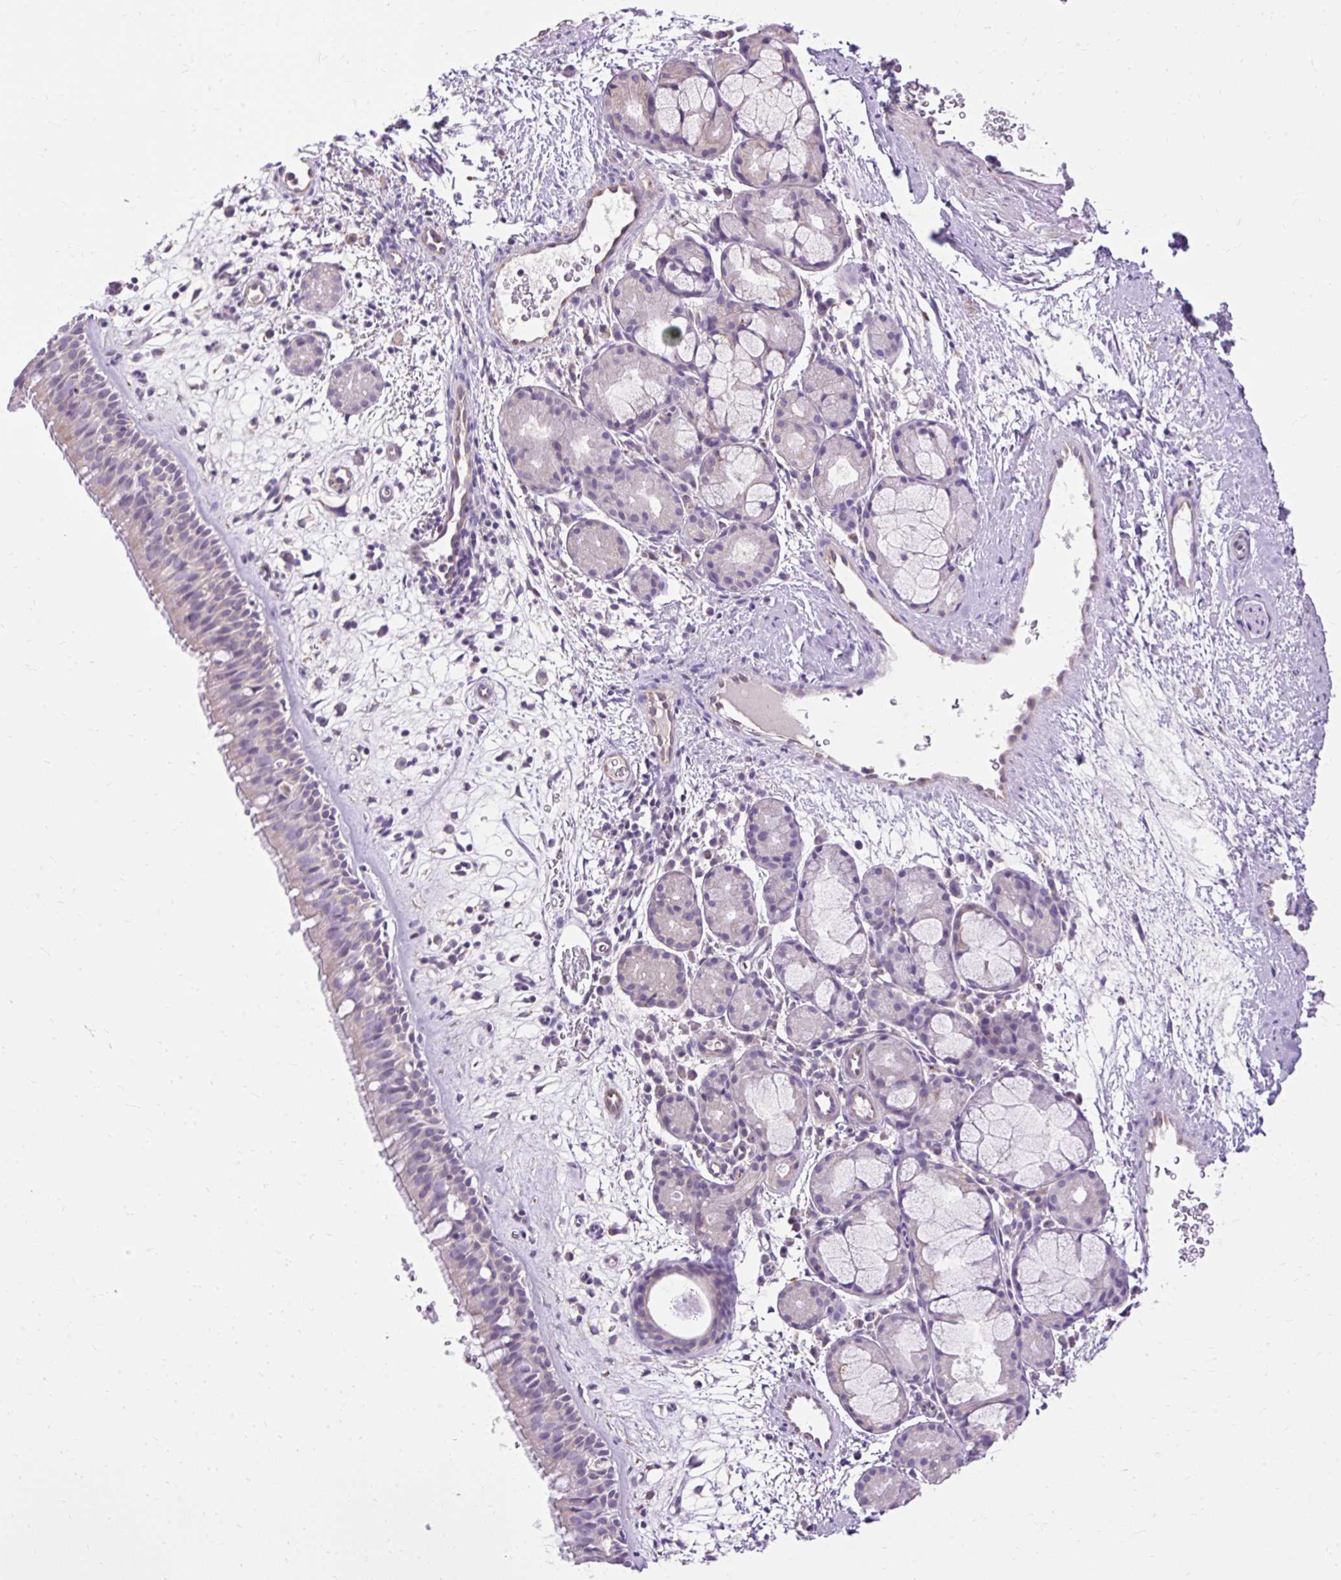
{"staining": {"intensity": "weak", "quantity": "<25%", "location": "cytoplasmic/membranous"}, "tissue": "nasopharynx", "cell_type": "Respiratory epithelial cells", "image_type": "normal", "snomed": [{"axis": "morphology", "description": "Normal tissue, NOS"}, {"axis": "topography", "description": "Nasopharynx"}], "caption": "Nasopharynx stained for a protein using IHC reveals no expression respiratory epithelial cells.", "gene": "HEXB", "patient": {"sex": "male", "age": 65}}